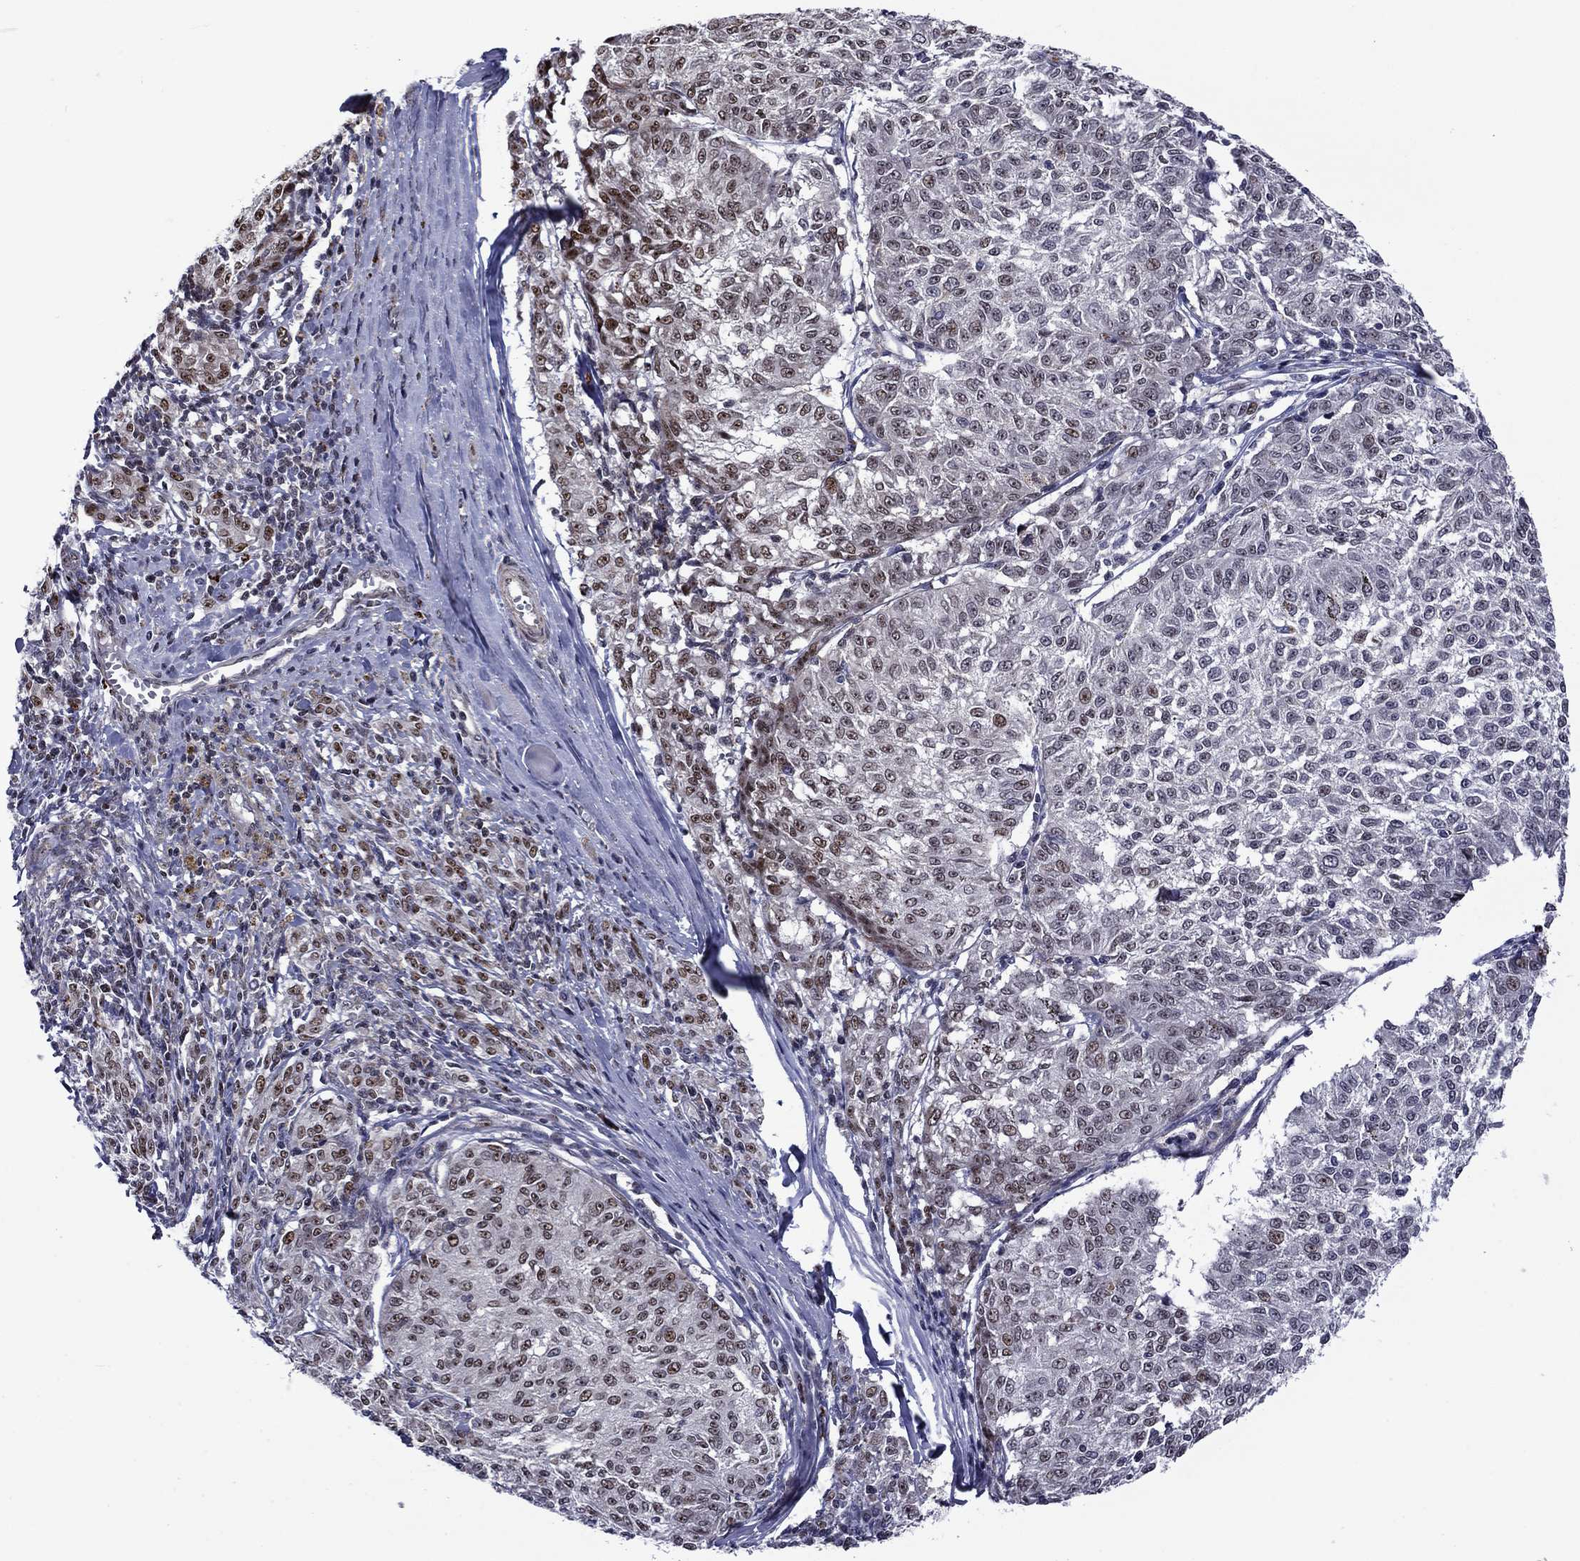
{"staining": {"intensity": "strong", "quantity": "25%-75%", "location": "nuclear"}, "tissue": "melanoma", "cell_type": "Tumor cells", "image_type": "cancer", "snomed": [{"axis": "morphology", "description": "Malignant melanoma, NOS"}, {"axis": "topography", "description": "Skin"}], "caption": "Immunohistochemical staining of human malignant melanoma demonstrates high levels of strong nuclear protein expression in approximately 25%-75% of tumor cells. (Stains: DAB (3,3'-diaminobenzidine) in brown, nuclei in blue, Microscopy: brightfield microscopy at high magnification).", "gene": "SURF2", "patient": {"sex": "female", "age": 72}}